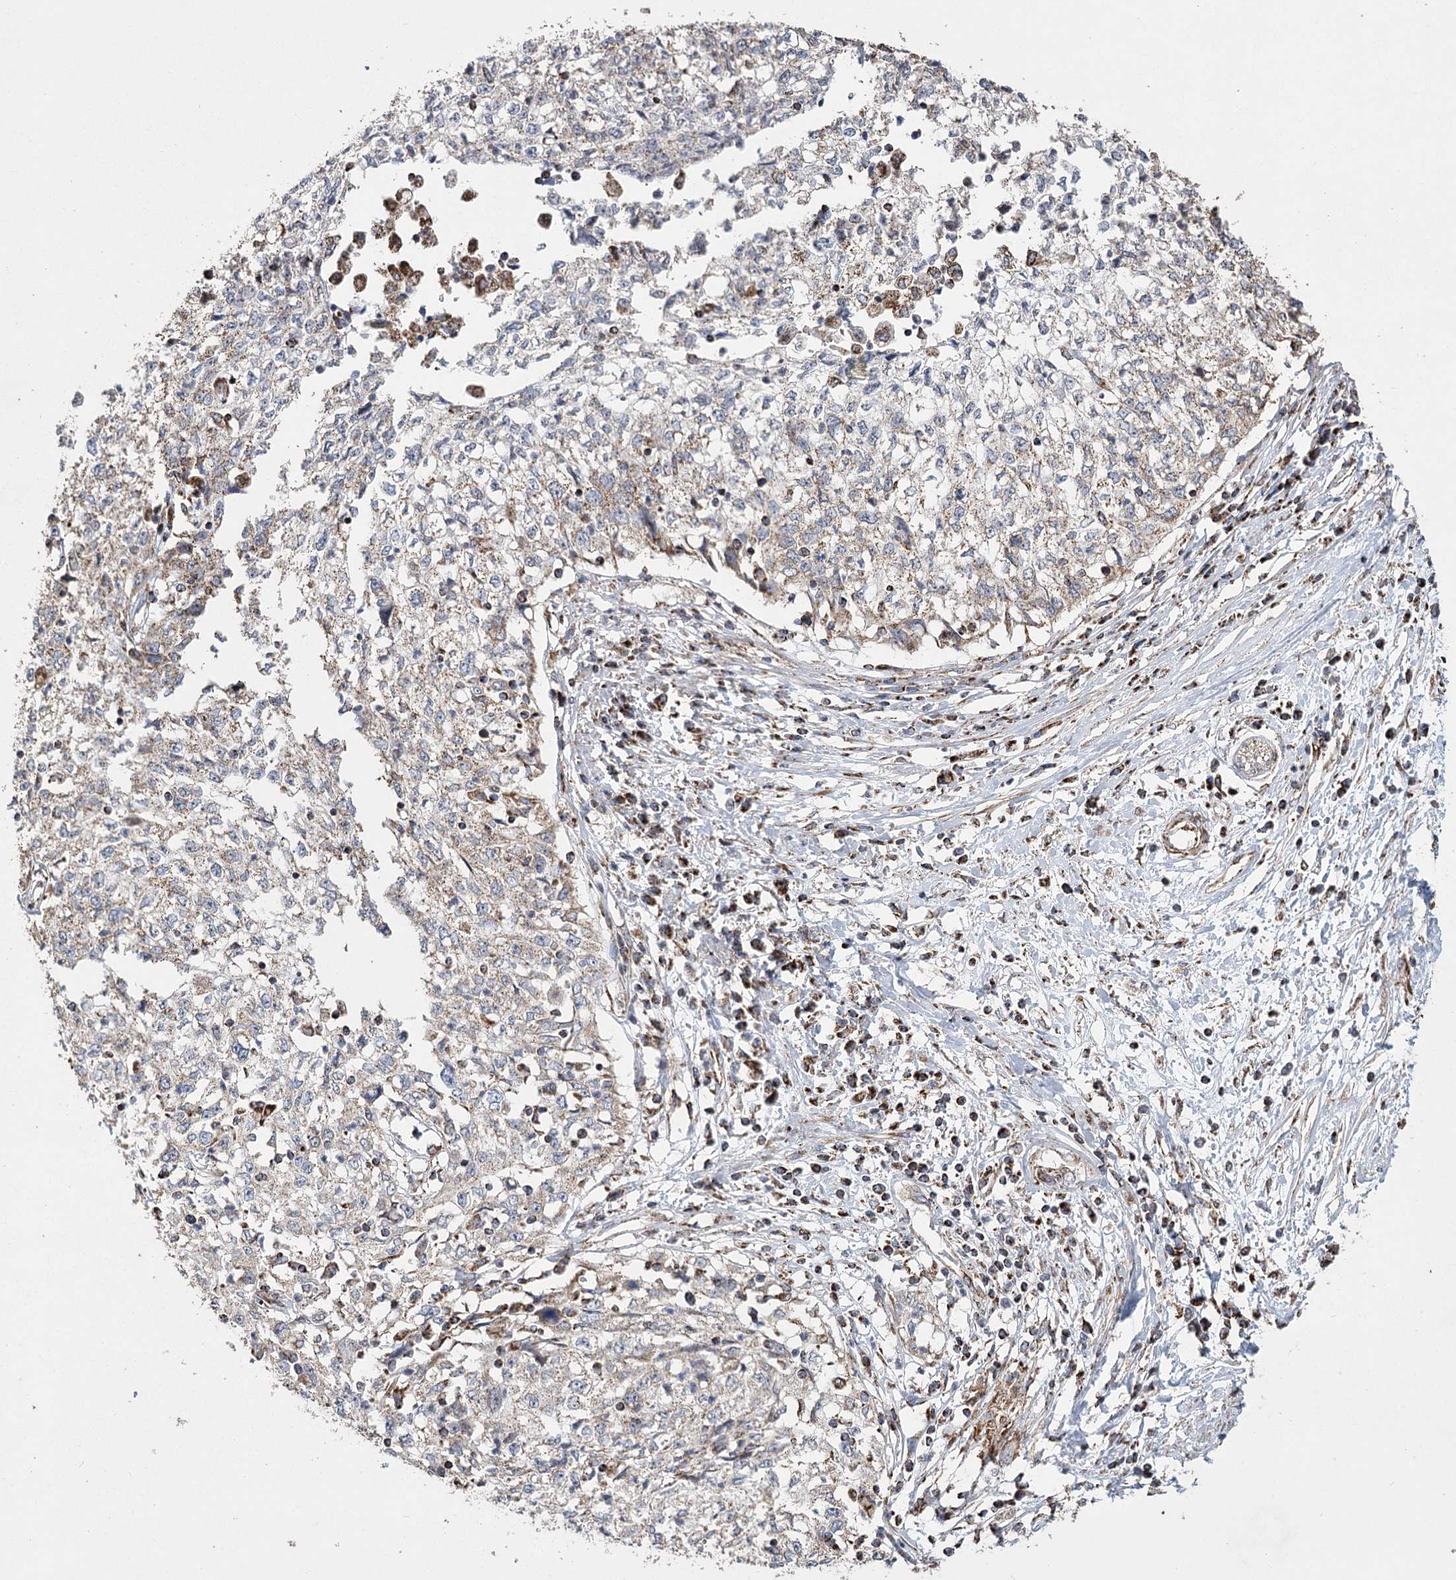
{"staining": {"intensity": "moderate", "quantity": "<25%", "location": "cytoplasmic/membranous"}, "tissue": "cervical cancer", "cell_type": "Tumor cells", "image_type": "cancer", "snomed": [{"axis": "morphology", "description": "Squamous cell carcinoma, NOS"}, {"axis": "topography", "description": "Cervix"}], "caption": "A brown stain highlights moderate cytoplasmic/membranous staining of a protein in squamous cell carcinoma (cervical) tumor cells. (brown staining indicates protein expression, while blue staining denotes nuclei).", "gene": "RANBP3L", "patient": {"sex": "female", "age": 57}}